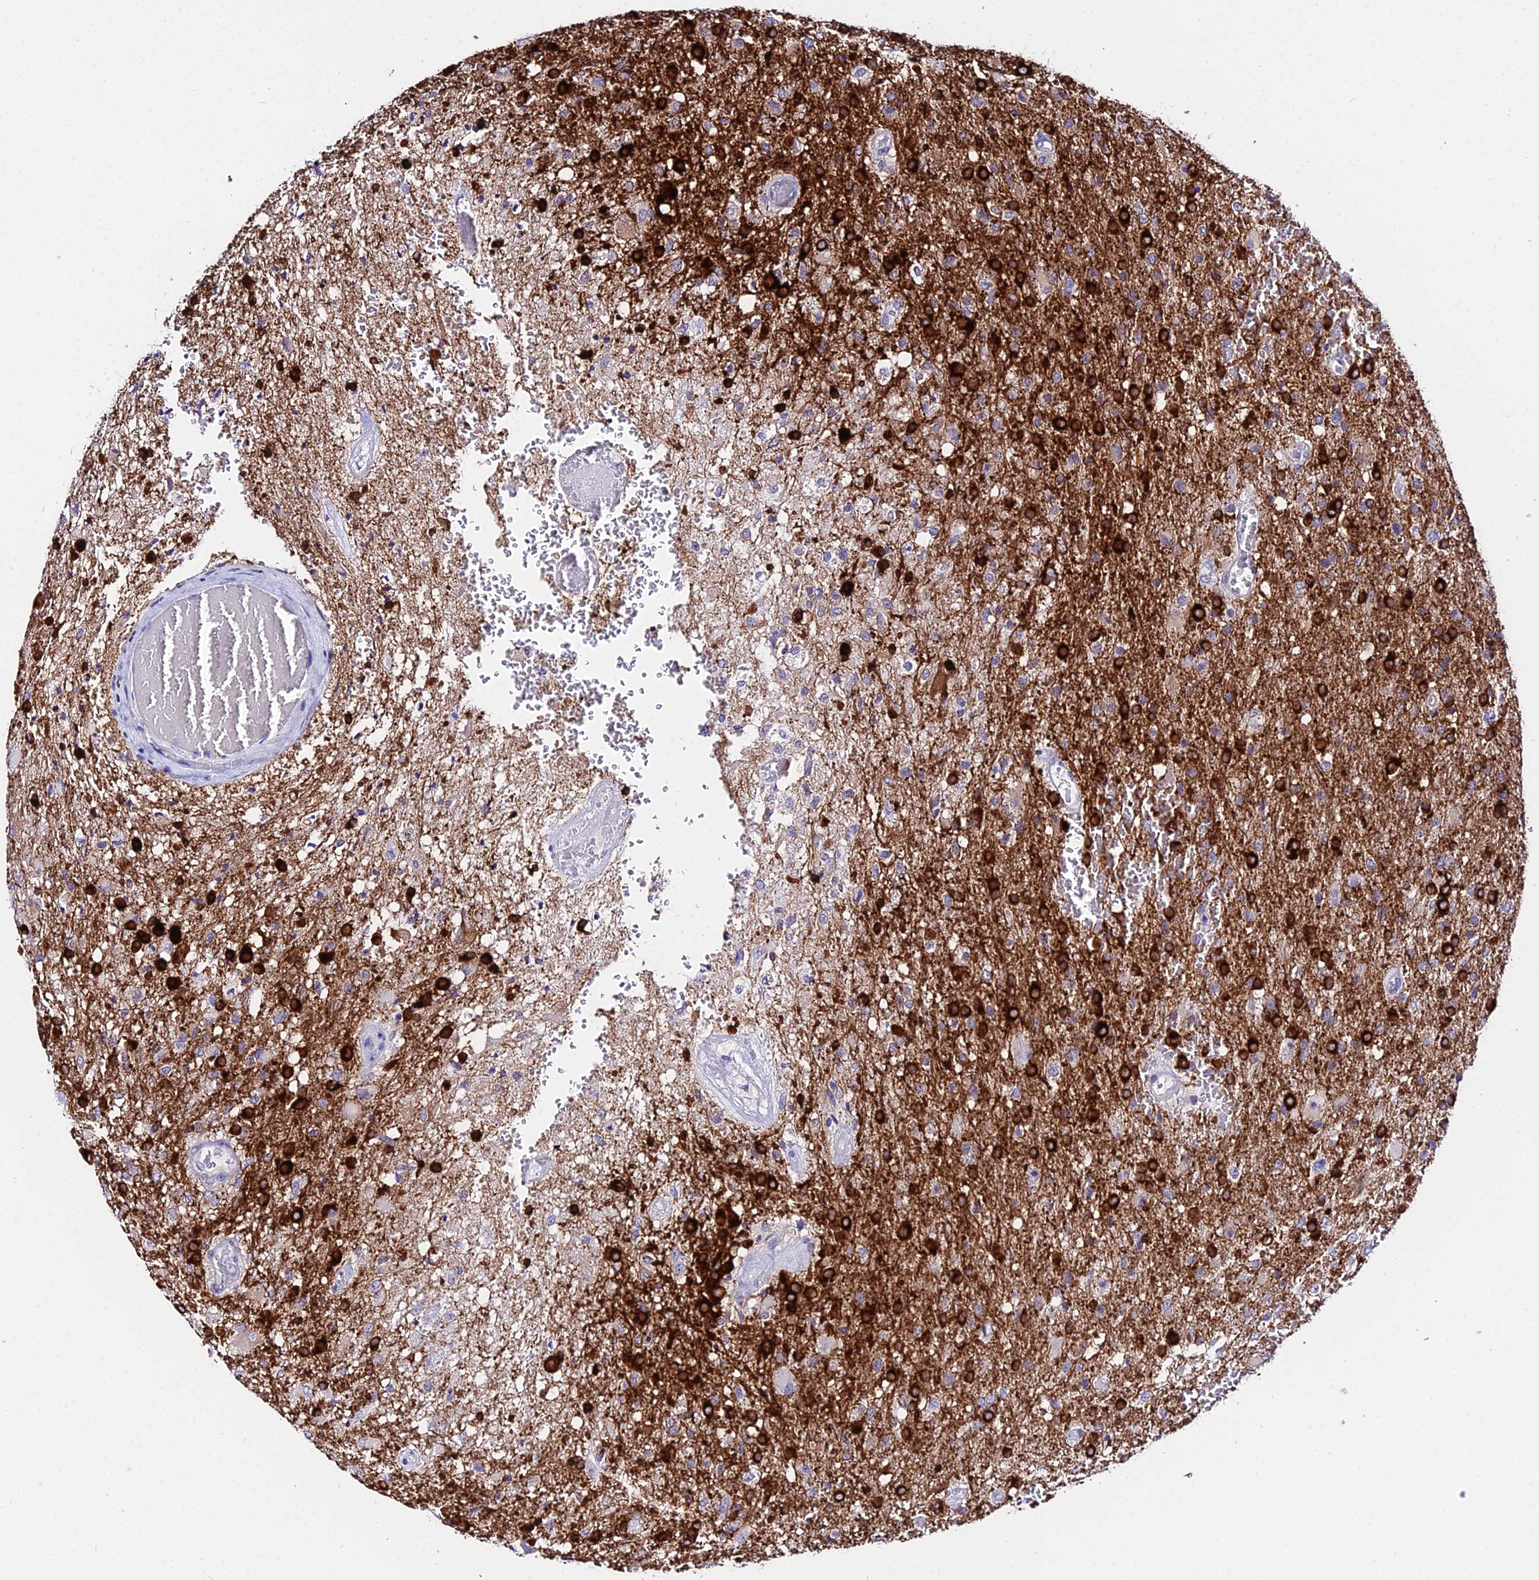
{"staining": {"intensity": "strong", "quantity": "25%-75%", "location": "cytoplasmic/membranous"}, "tissue": "glioma", "cell_type": "Tumor cells", "image_type": "cancer", "snomed": [{"axis": "morphology", "description": "Glioma, malignant, High grade"}, {"axis": "topography", "description": "Brain"}], "caption": "Immunohistochemical staining of human malignant glioma (high-grade) demonstrates high levels of strong cytoplasmic/membranous expression in approximately 25%-75% of tumor cells. (Stains: DAB (3,3'-diaminobenzidine) in brown, nuclei in blue, Microscopy: brightfield microscopy at high magnification).", "gene": "ATG16L2", "patient": {"sex": "female", "age": 74}}